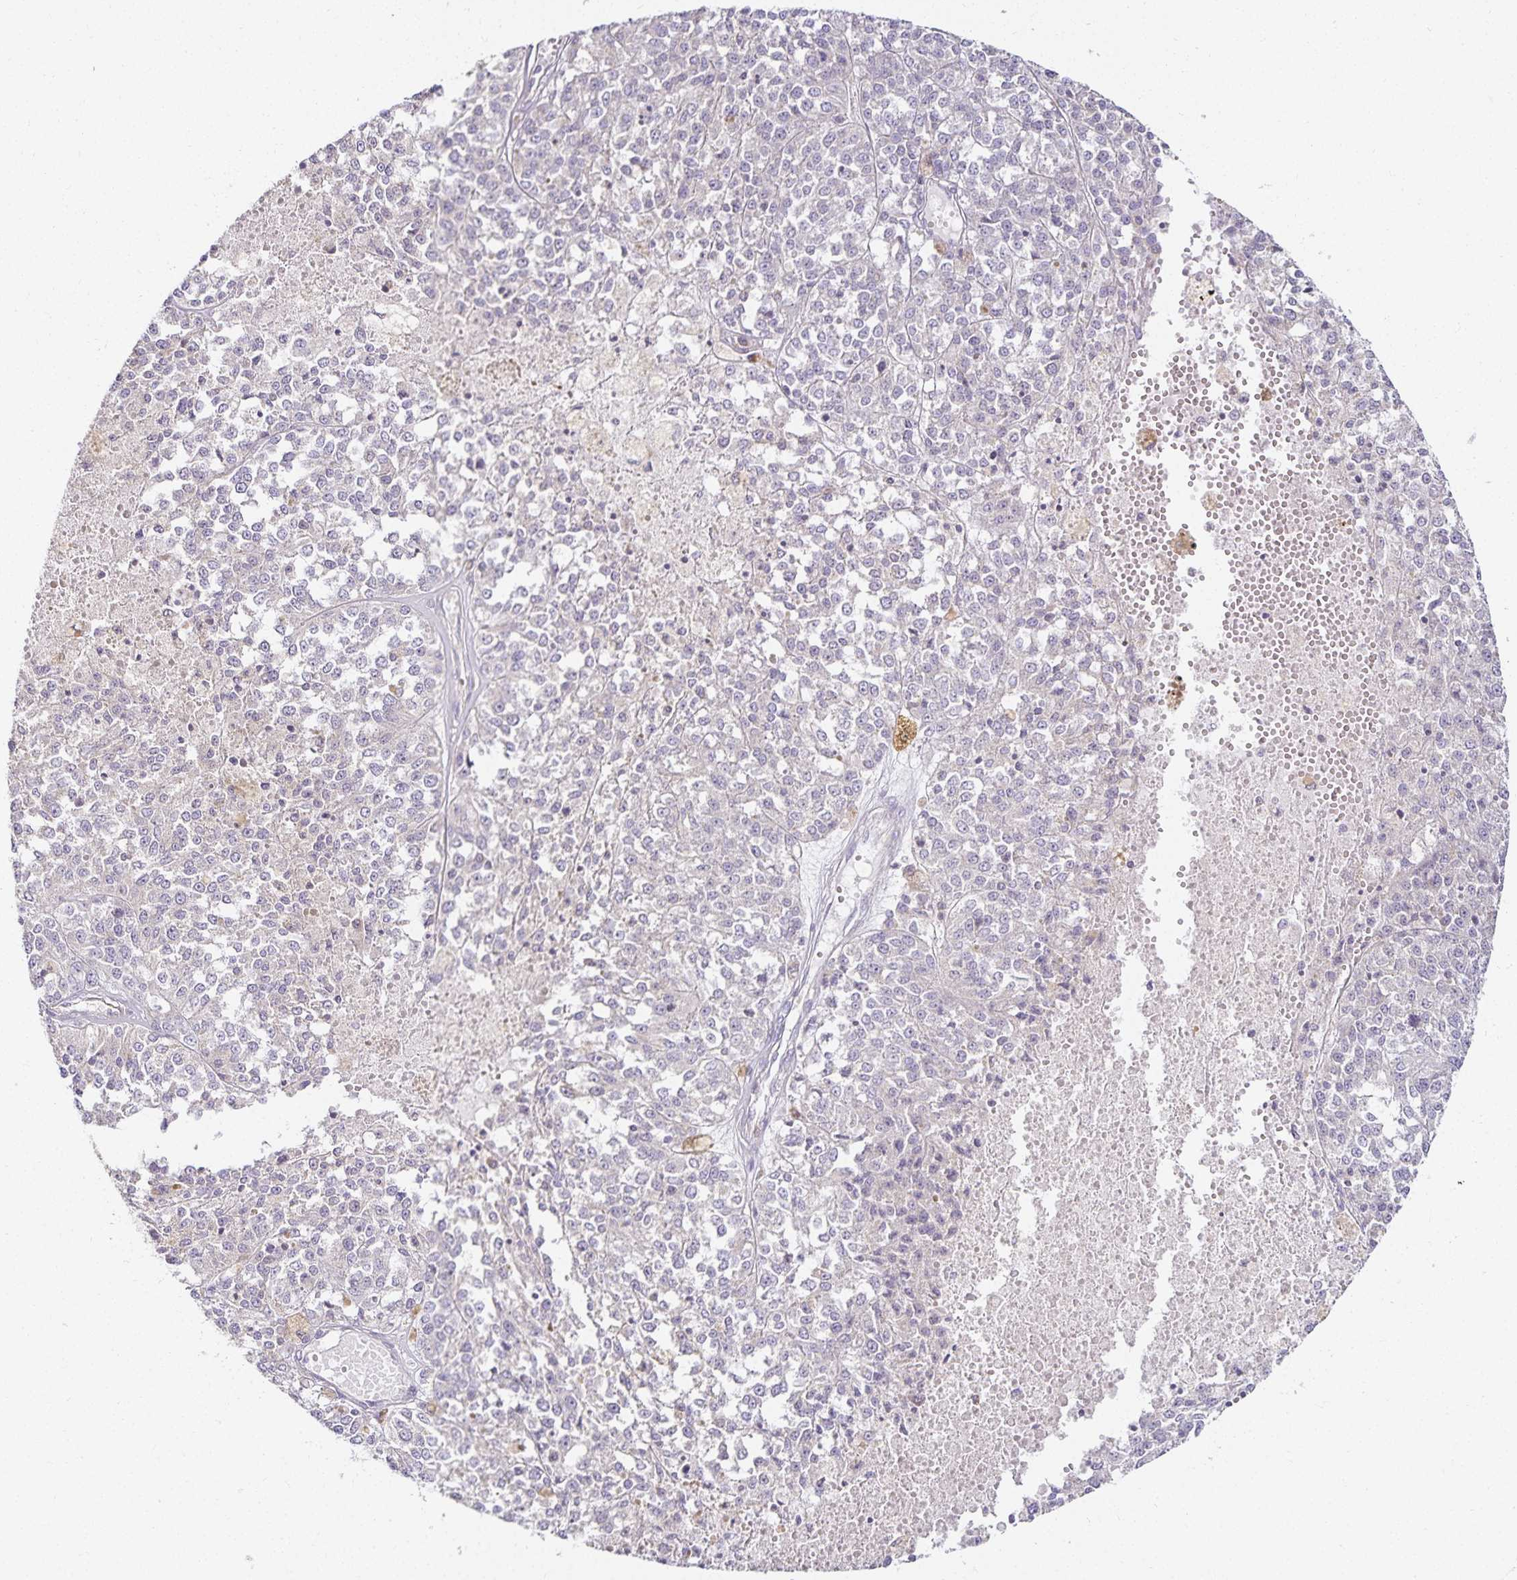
{"staining": {"intensity": "negative", "quantity": "none", "location": "none"}, "tissue": "melanoma", "cell_type": "Tumor cells", "image_type": "cancer", "snomed": [{"axis": "morphology", "description": "Malignant melanoma, Metastatic site"}, {"axis": "topography", "description": "Lymph node"}], "caption": "This is an immunohistochemistry (IHC) histopathology image of human melanoma. There is no positivity in tumor cells.", "gene": "GP2", "patient": {"sex": "female", "age": 64}}